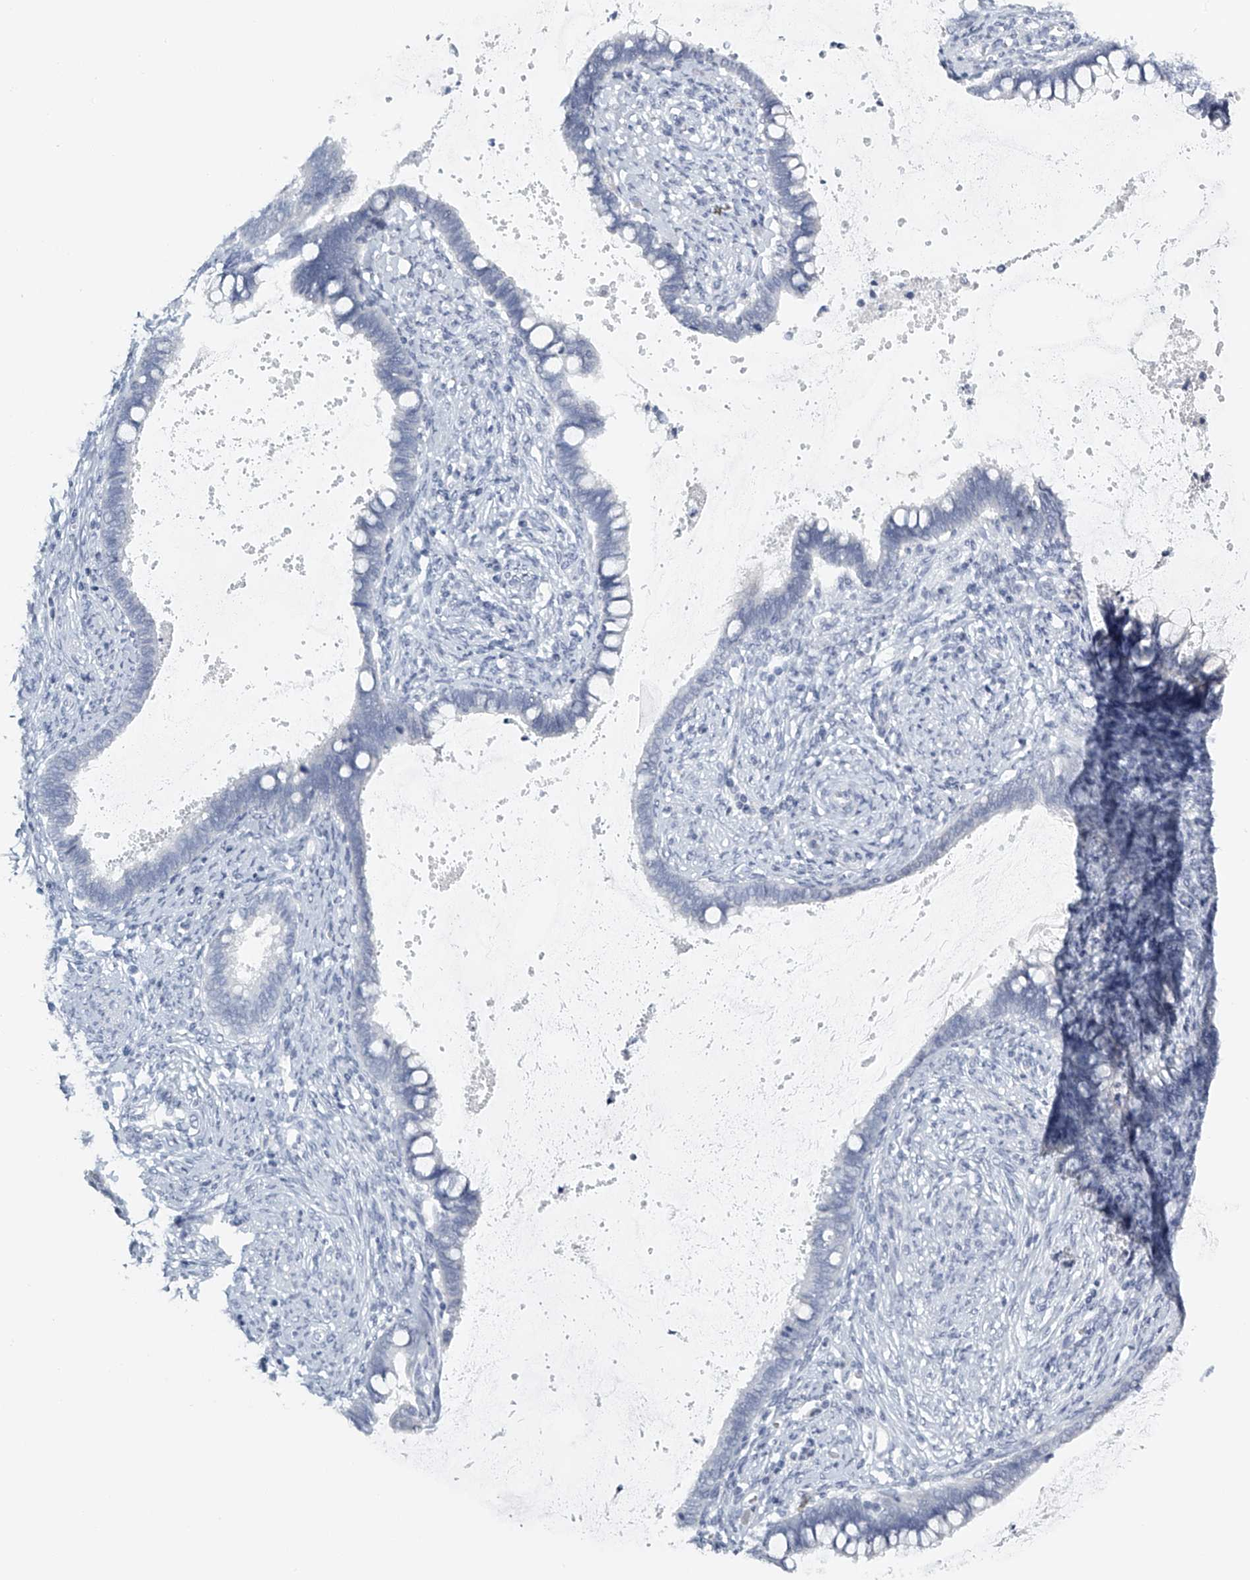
{"staining": {"intensity": "negative", "quantity": "none", "location": "none"}, "tissue": "cervical cancer", "cell_type": "Tumor cells", "image_type": "cancer", "snomed": [{"axis": "morphology", "description": "Adenocarcinoma, NOS"}, {"axis": "topography", "description": "Cervix"}], "caption": "The micrograph reveals no significant staining in tumor cells of cervical cancer.", "gene": "FAT2", "patient": {"sex": "female", "age": 44}}